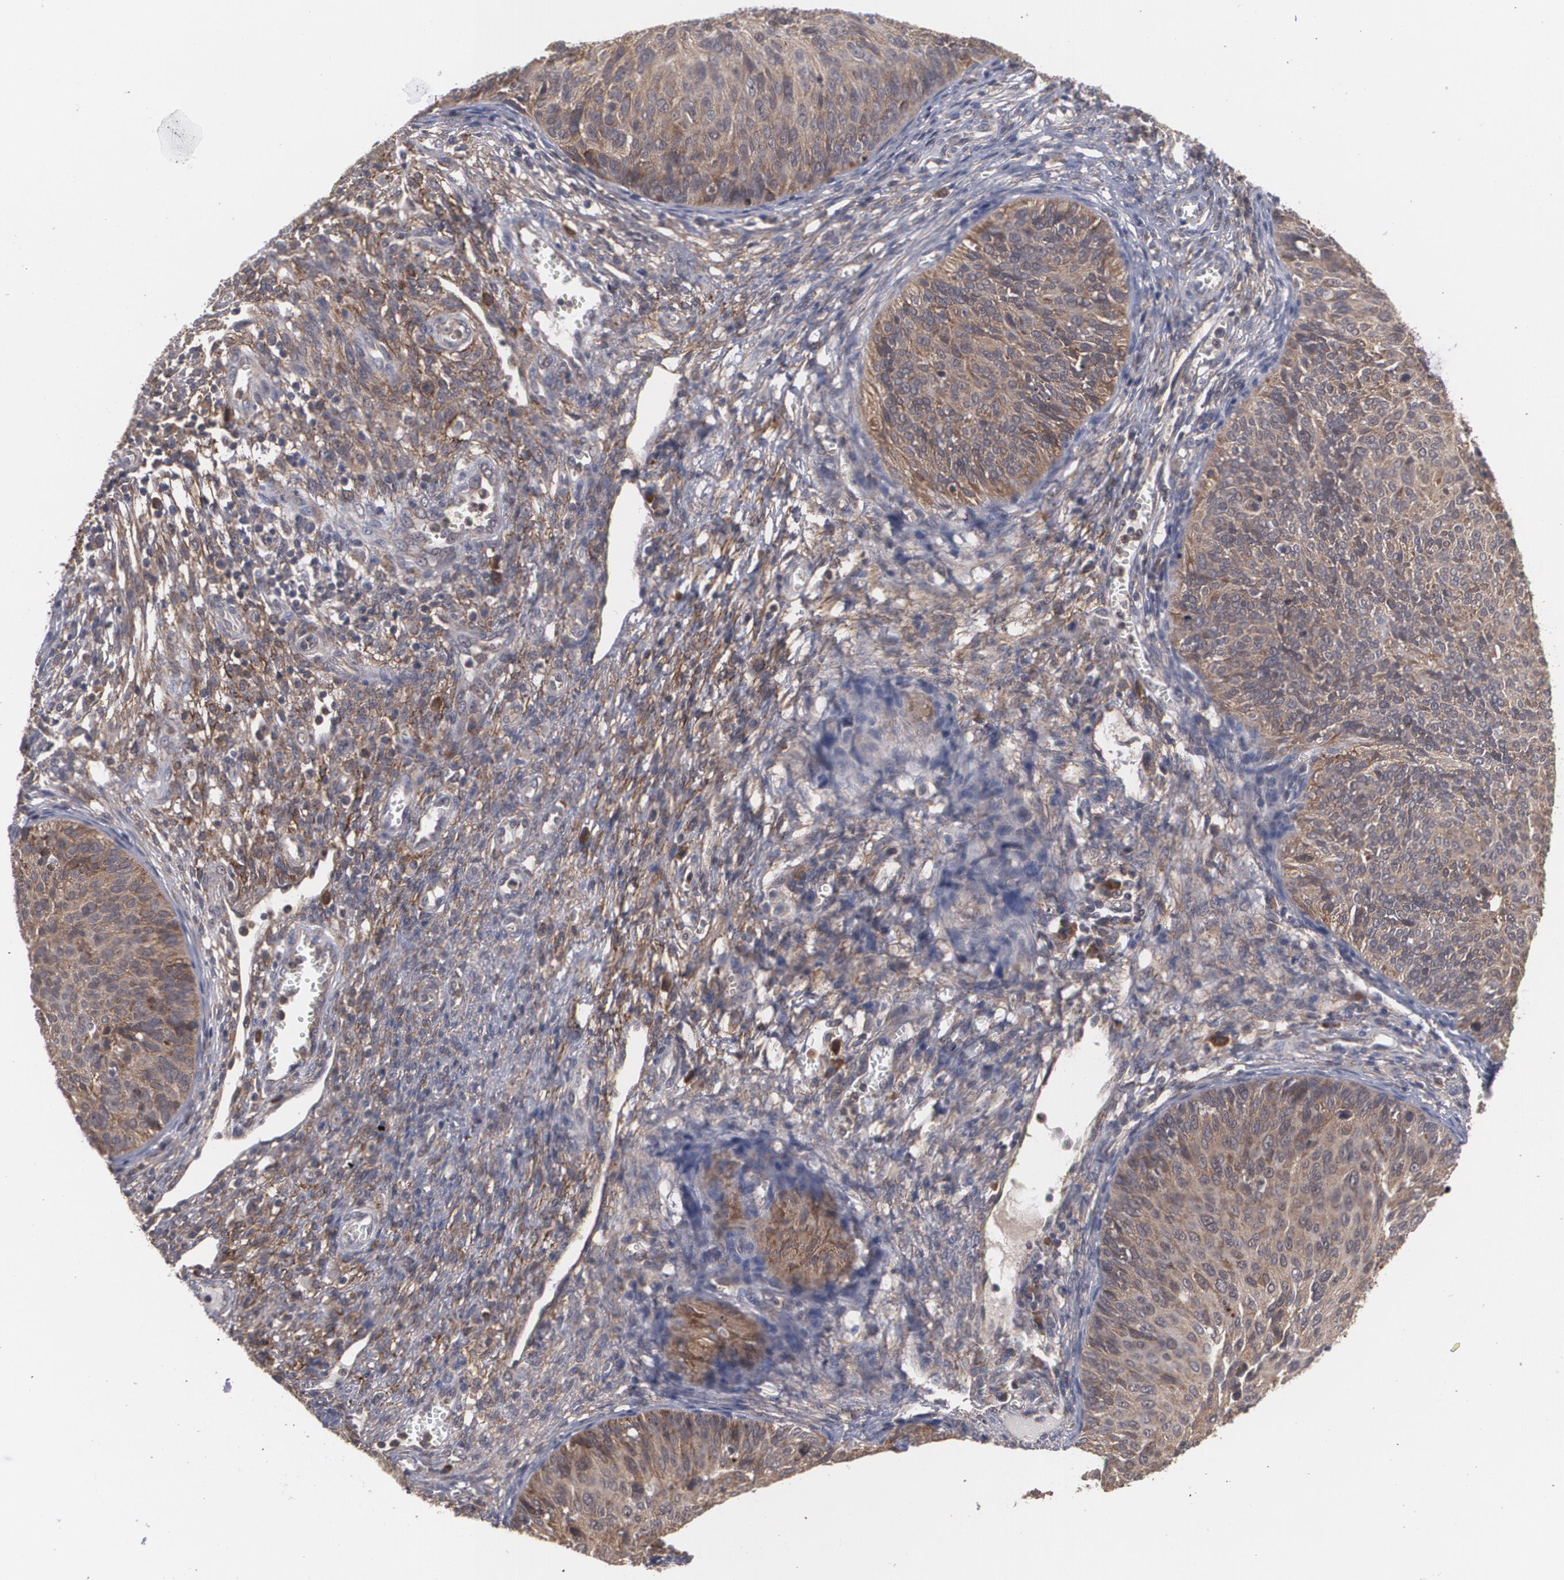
{"staining": {"intensity": "moderate", "quantity": ">75%", "location": "cytoplasmic/membranous"}, "tissue": "cervical cancer", "cell_type": "Tumor cells", "image_type": "cancer", "snomed": [{"axis": "morphology", "description": "Squamous cell carcinoma, NOS"}, {"axis": "topography", "description": "Cervix"}], "caption": "Moderate cytoplasmic/membranous protein positivity is present in about >75% of tumor cells in cervical cancer (squamous cell carcinoma). (DAB (3,3'-diaminobenzidine) IHC with brightfield microscopy, high magnification).", "gene": "BMP6", "patient": {"sex": "female", "age": 36}}